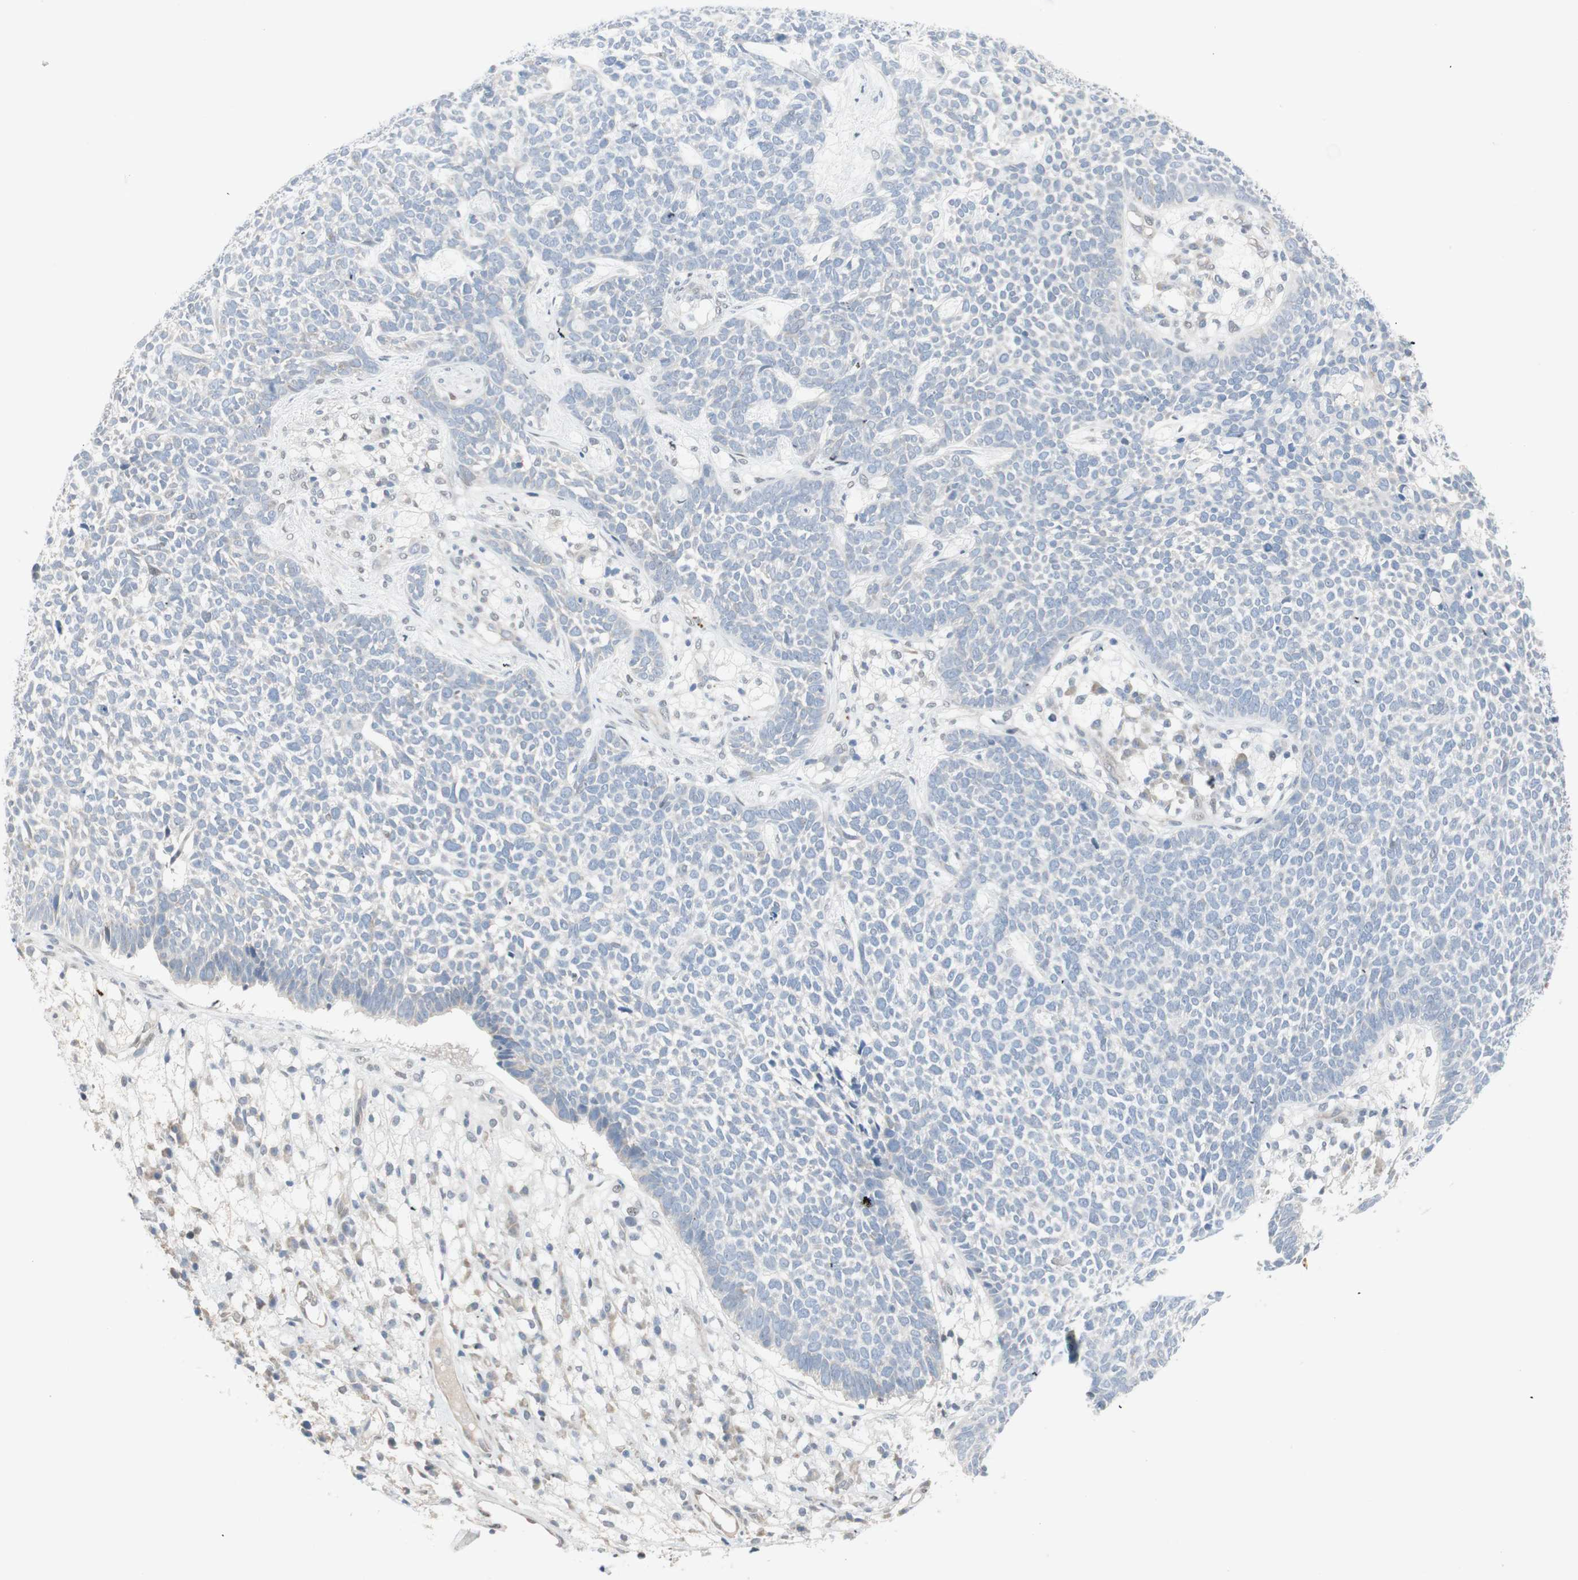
{"staining": {"intensity": "negative", "quantity": "none", "location": "none"}, "tissue": "skin cancer", "cell_type": "Tumor cells", "image_type": "cancer", "snomed": [{"axis": "morphology", "description": "Basal cell carcinoma"}, {"axis": "topography", "description": "Skin"}], "caption": "High magnification brightfield microscopy of basal cell carcinoma (skin) stained with DAB (brown) and counterstained with hematoxylin (blue): tumor cells show no significant expression. (Stains: DAB (3,3'-diaminobenzidine) immunohistochemistry (IHC) with hematoxylin counter stain, Microscopy: brightfield microscopy at high magnification).", "gene": "CAND2", "patient": {"sex": "female", "age": 84}}